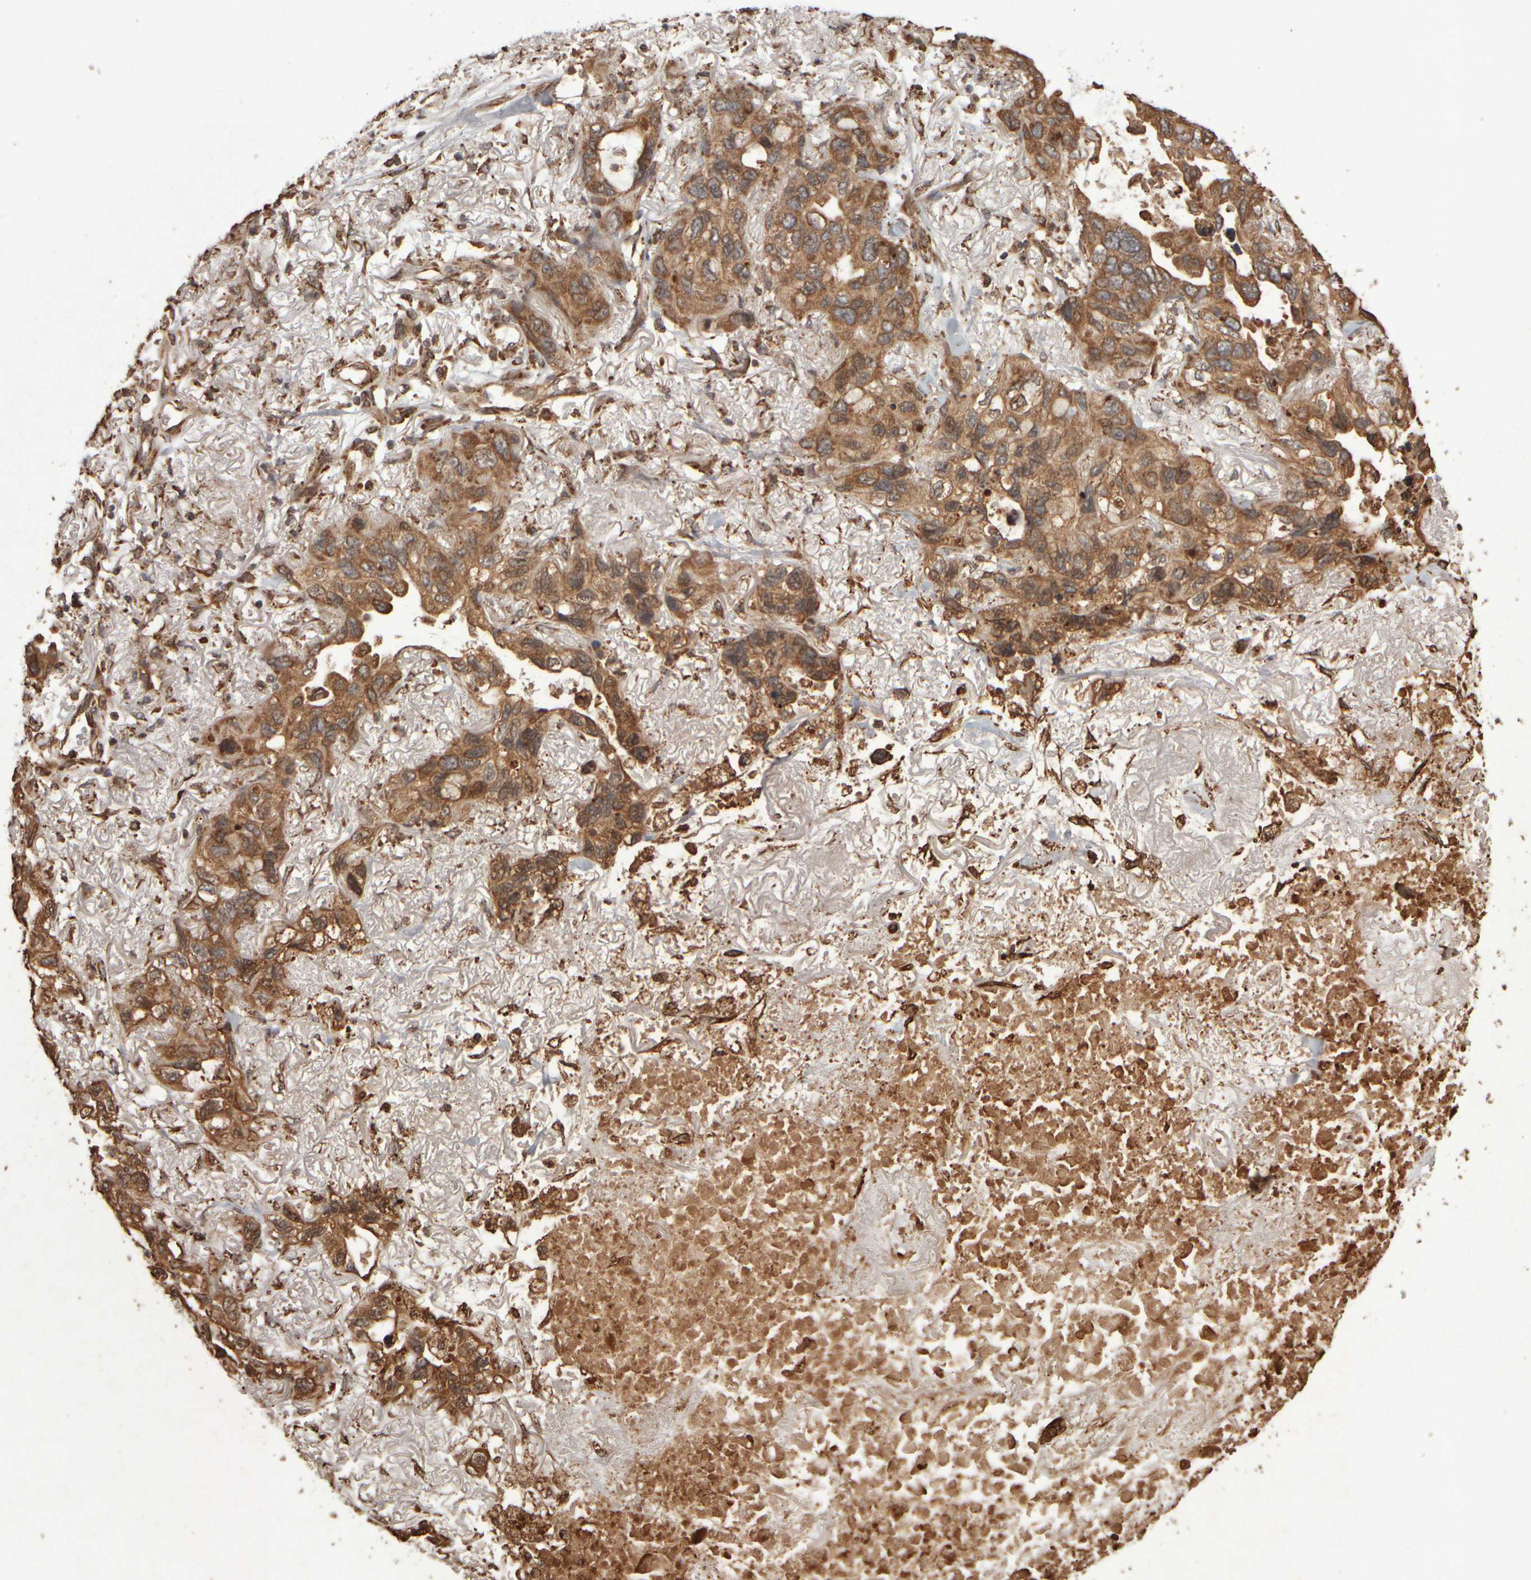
{"staining": {"intensity": "moderate", "quantity": ">75%", "location": "cytoplasmic/membranous"}, "tissue": "lung cancer", "cell_type": "Tumor cells", "image_type": "cancer", "snomed": [{"axis": "morphology", "description": "Squamous cell carcinoma, NOS"}, {"axis": "topography", "description": "Lung"}], "caption": "Immunohistochemical staining of squamous cell carcinoma (lung) demonstrates medium levels of moderate cytoplasmic/membranous protein staining in approximately >75% of tumor cells.", "gene": "AGBL3", "patient": {"sex": "female", "age": 73}}